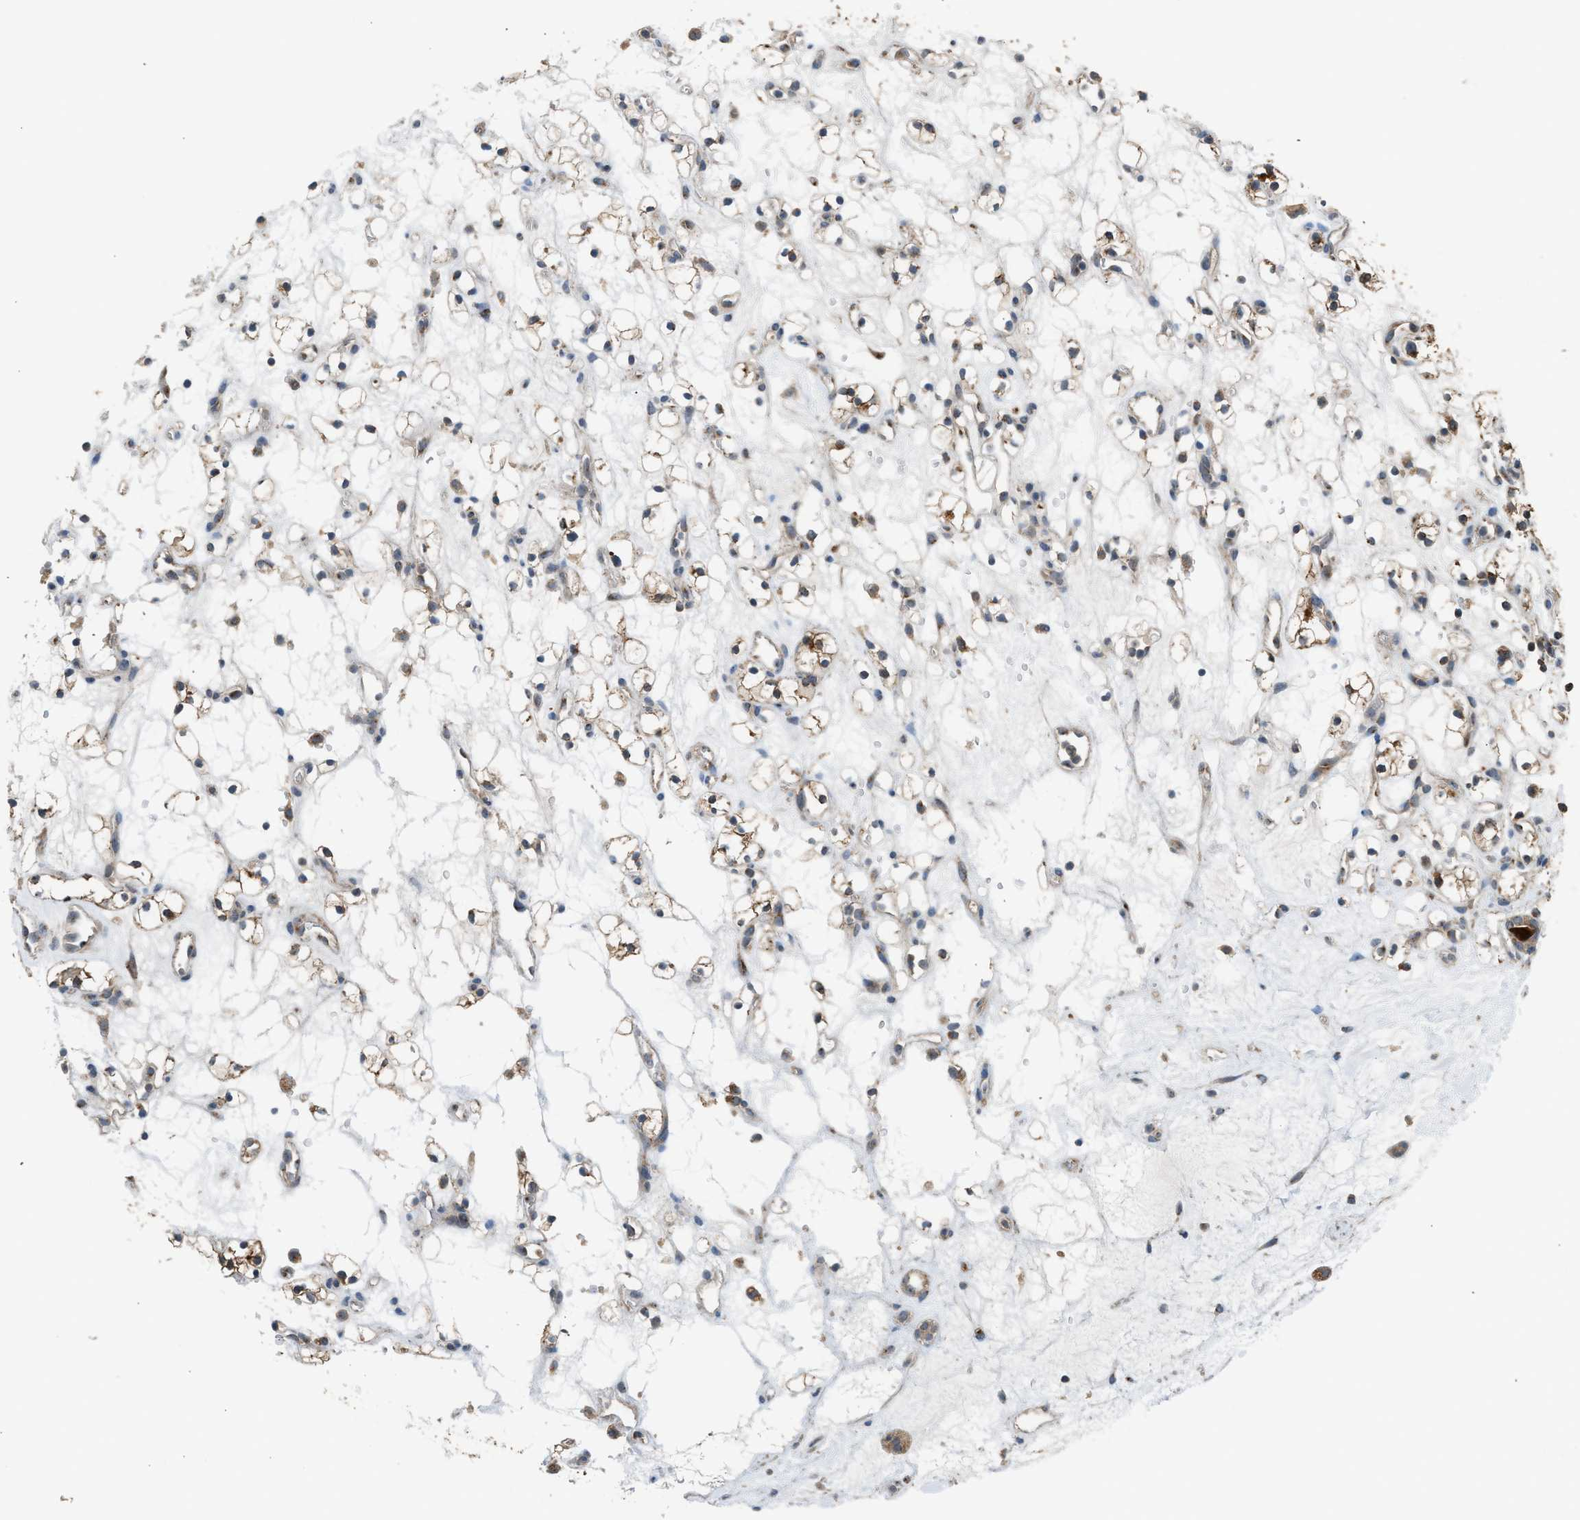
{"staining": {"intensity": "moderate", "quantity": ">75%", "location": "cytoplasmic/membranous"}, "tissue": "renal cancer", "cell_type": "Tumor cells", "image_type": "cancer", "snomed": [{"axis": "morphology", "description": "Adenocarcinoma, NOS"}, {"axis": "topography", "description": "Kidney"}], "caption": "Protein staining reveals moderate cytoplasmic/membranous positivity in approximately >75% of tumor cells in renal adenocarcinoma.", "gene": "STARD3", "patient": {"sex": "female", "age": 60}}